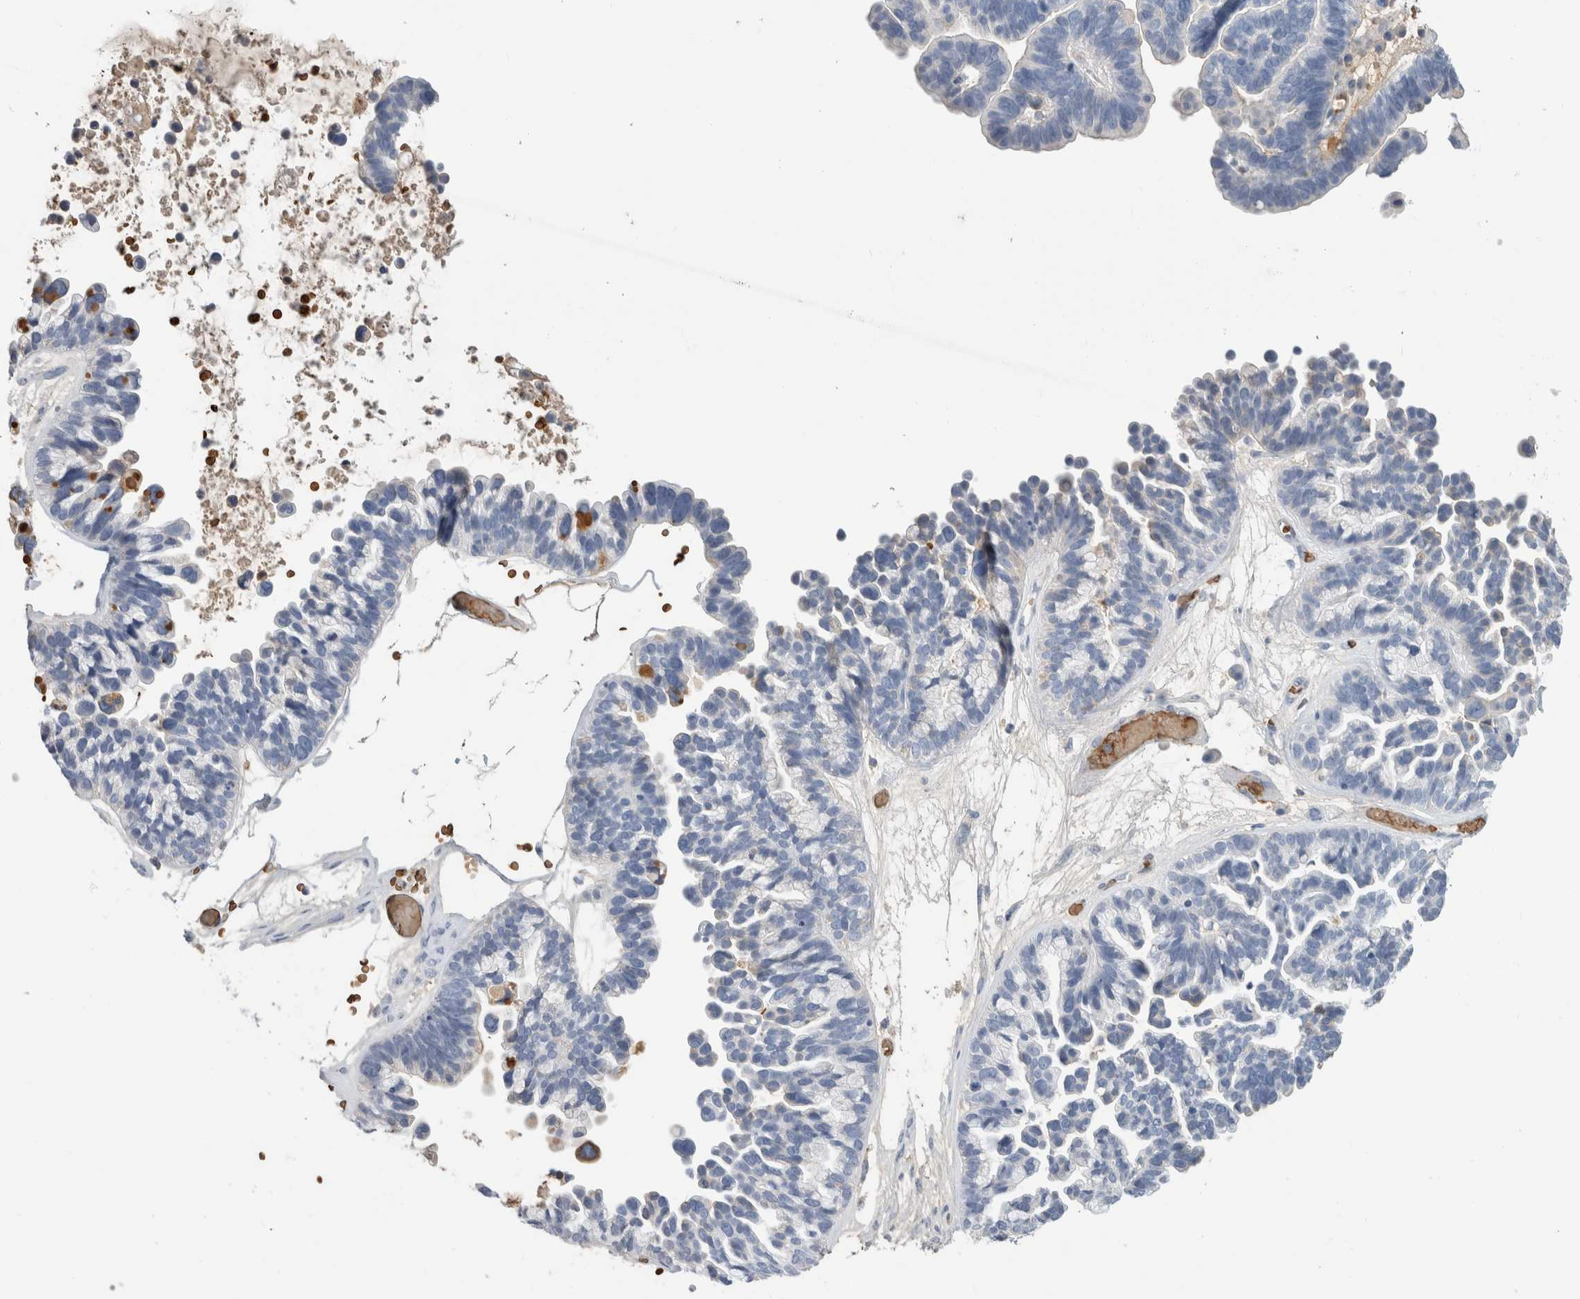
{"staining": {"intensity": "negative", "quantity": "none", "location": "none"}, "tissue": "ovarian cancer", "cell_type": "Tumor cells", "image_type": "cancer", "snomed": [{"axis": "morphology", "description": "Cystadenocarcinoma, serous, NOS"}, {"axis": "topography", "description": "Ovary"}], "caption": "Immunohistochemical staining of human ovarian cancer (serous cystadenocarcinoma) shows no significant positivity in tumor cells.", "gene": "CA1", "patient": {"sex": "female", "age": 56}}